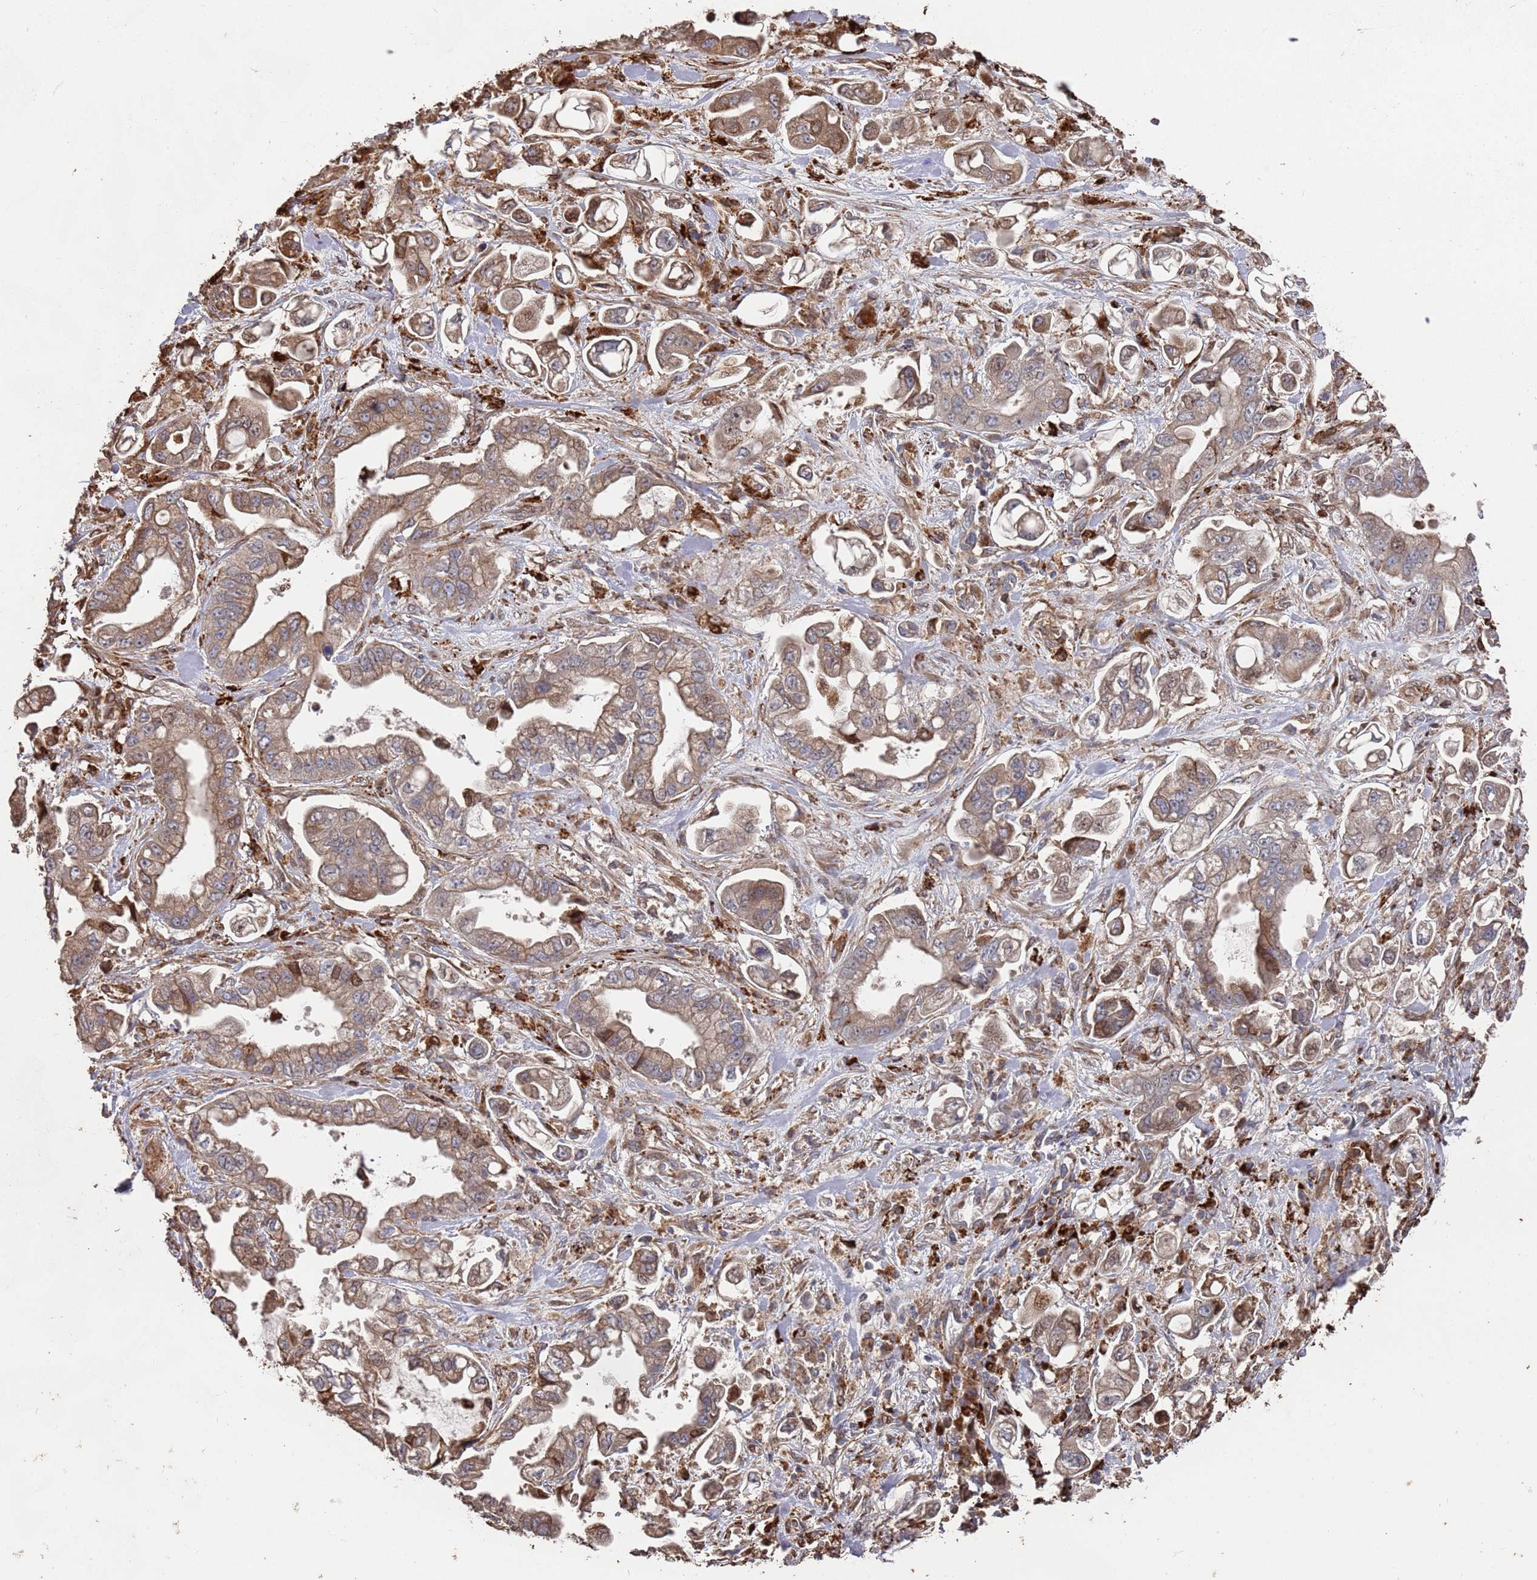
{"staining": {"intensity": "moderate", "quantity": ">75%", "location": "cytoplasmic/membranous"}, "tissue": "stomach cancer", "cell_type": "Tumor cells", "image_type": "cancer", "snomed": [{"axis": "morphology", "description": "Adenocarcinoma, NOS"}, {"axis": "topography", "description": "Stomach"}], "caption": "This histopathology image displays stomach adenocarcinoma stained with immunohistochemistry (IHC) to label a protein in brown. The cytoplasmic/membranous of tumor cells show moderate positivity for the protein. Nuclei are counter-stained blue.", "gene": "LACC1", "patient": {"sex": "male", "age": 62}}